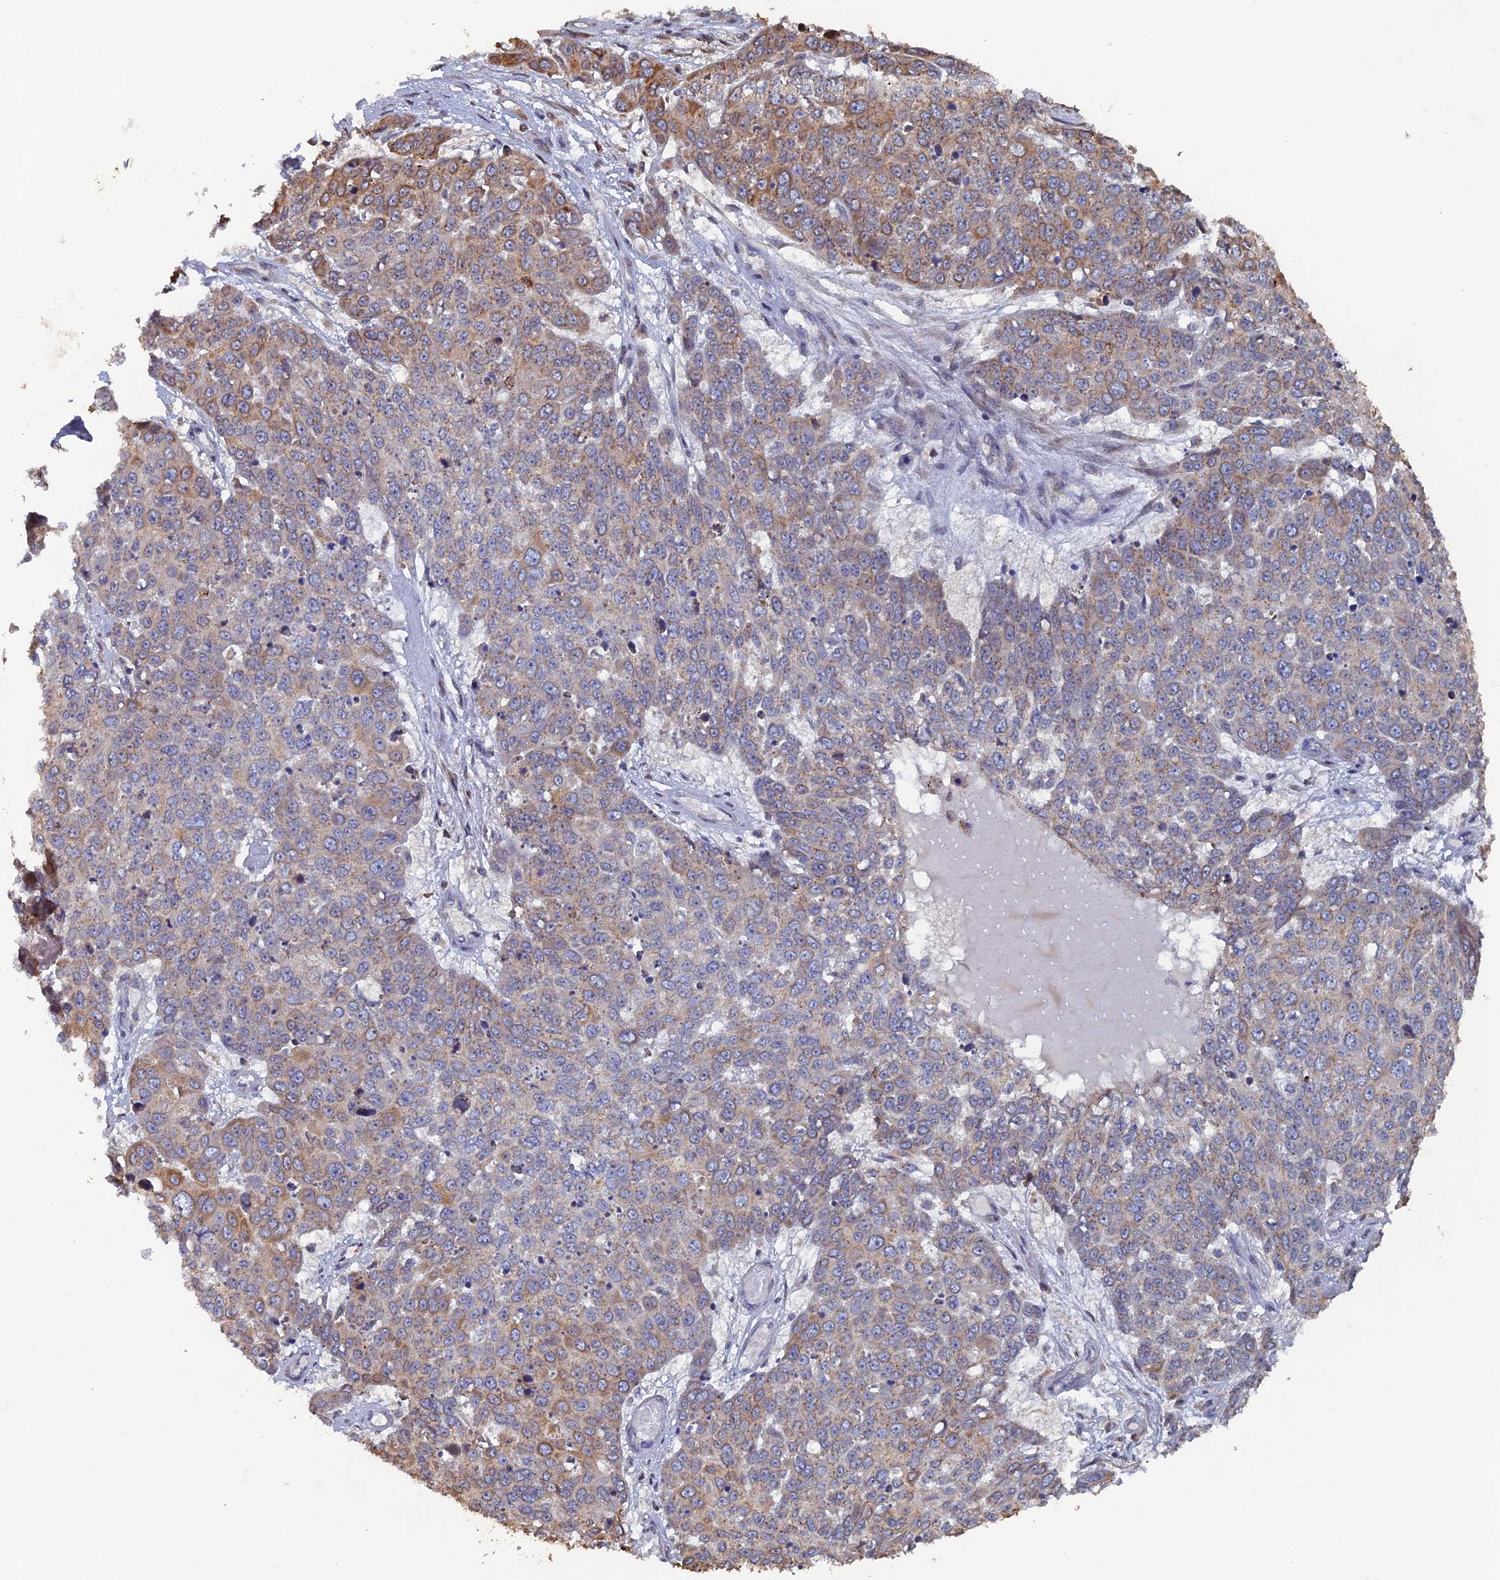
{"staining": {"intensity": "moderate", "quantity": "<25%", "location": "cytoplasmic/membranous"}, "tissue": "skin cancer", "cell_type": "Tumor cells", "image_type": "cancer", "snomed": [{"axis": "morphology", "description": "Squamous cell carcinoma, NOS"}, {"axis": "topography", "description": "Skin"}], "caption": "Protein positivity by immunohistochemistry displays moderate cytoplasmic/membranous expression in approximately <25% of tumor cells in skin cancer.", "gene": "VPS37C", "patient": {"sex": "male", "age": 71}}